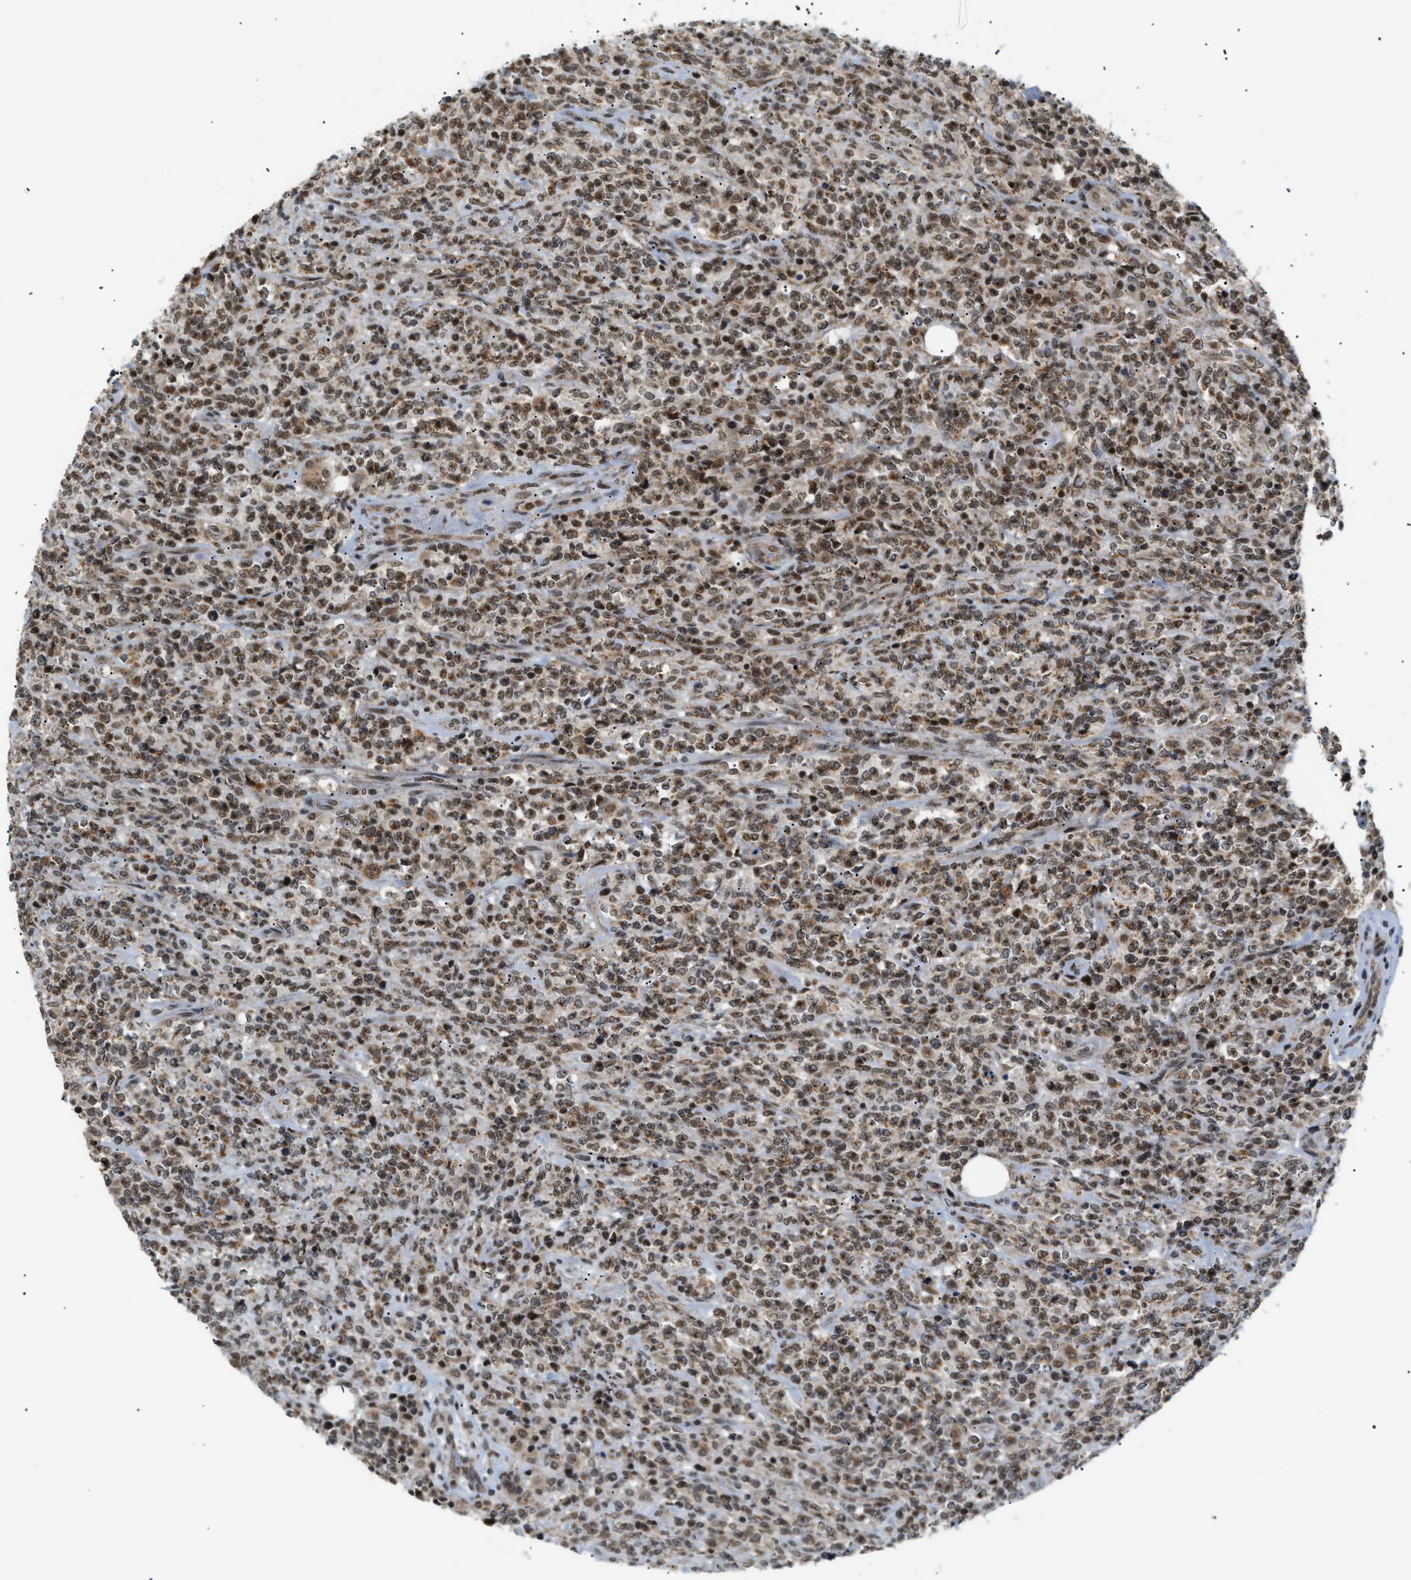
{"staining": {"intensity": "weak", "quantity": "25%-75%", "location": "cytoplasmic/membranous"}, "tissue": "lymphoma", "cell_type": "Tumor cells", "image_type": "cancer", "snomed": [{"axis": "morphology", "description": "Malignant lymphoma, non-Hodgkin's type, High grade"}, {"axis": "topography", "description": "Soft tissue"}], "caption": "Human lymphoma stained with a brown dye shows weak cytoplasmic/membranous positive staining in approximately 25%-75% of tumor cells.", "gene": "ZBTB11", "patient": {"sex": "male", "age": 18}}